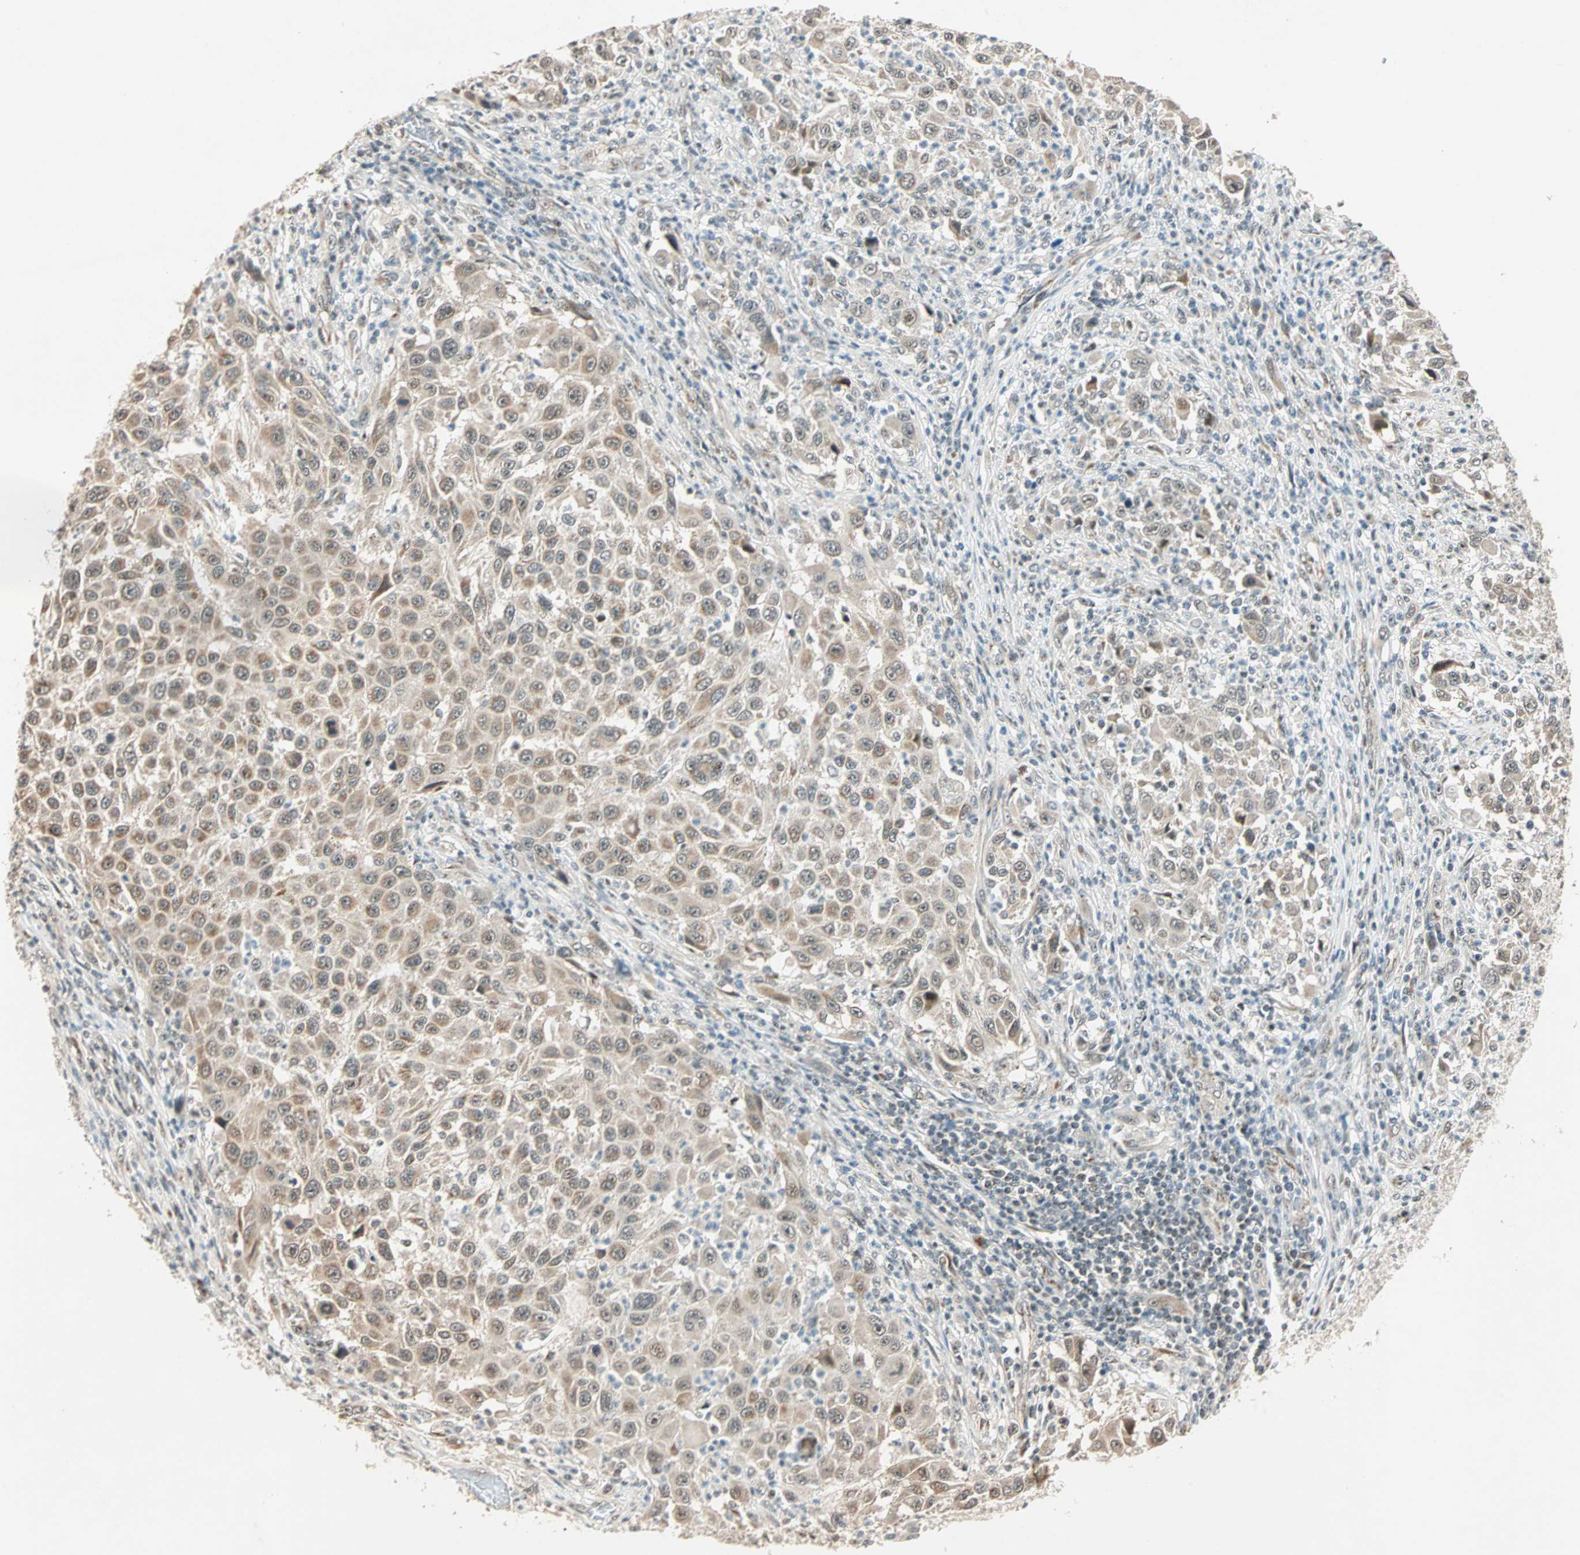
{"staining": {"intensity": "weak", "quantity": ">75%", "location": "cytoplasmic/membranous"}, "tissue": "melanoma", "cell_type": "Tumor cells", "image_type": "cancer", "snomed": [{"axis": "morphology", "description": "Malignant melanoma, Metastatic site"}, {"axis": "topography", "description": "Lymph node"}], "caption": "This photomicrograph shows immunohistochemistry (IHC) staining of human malignant melanoma (metastatic site), with low weak cytoplasmic/membranous positivity in about >75% of tumor cells.", "gene": "PRDM2", "patient": {"sex": "male", "age": 61}}